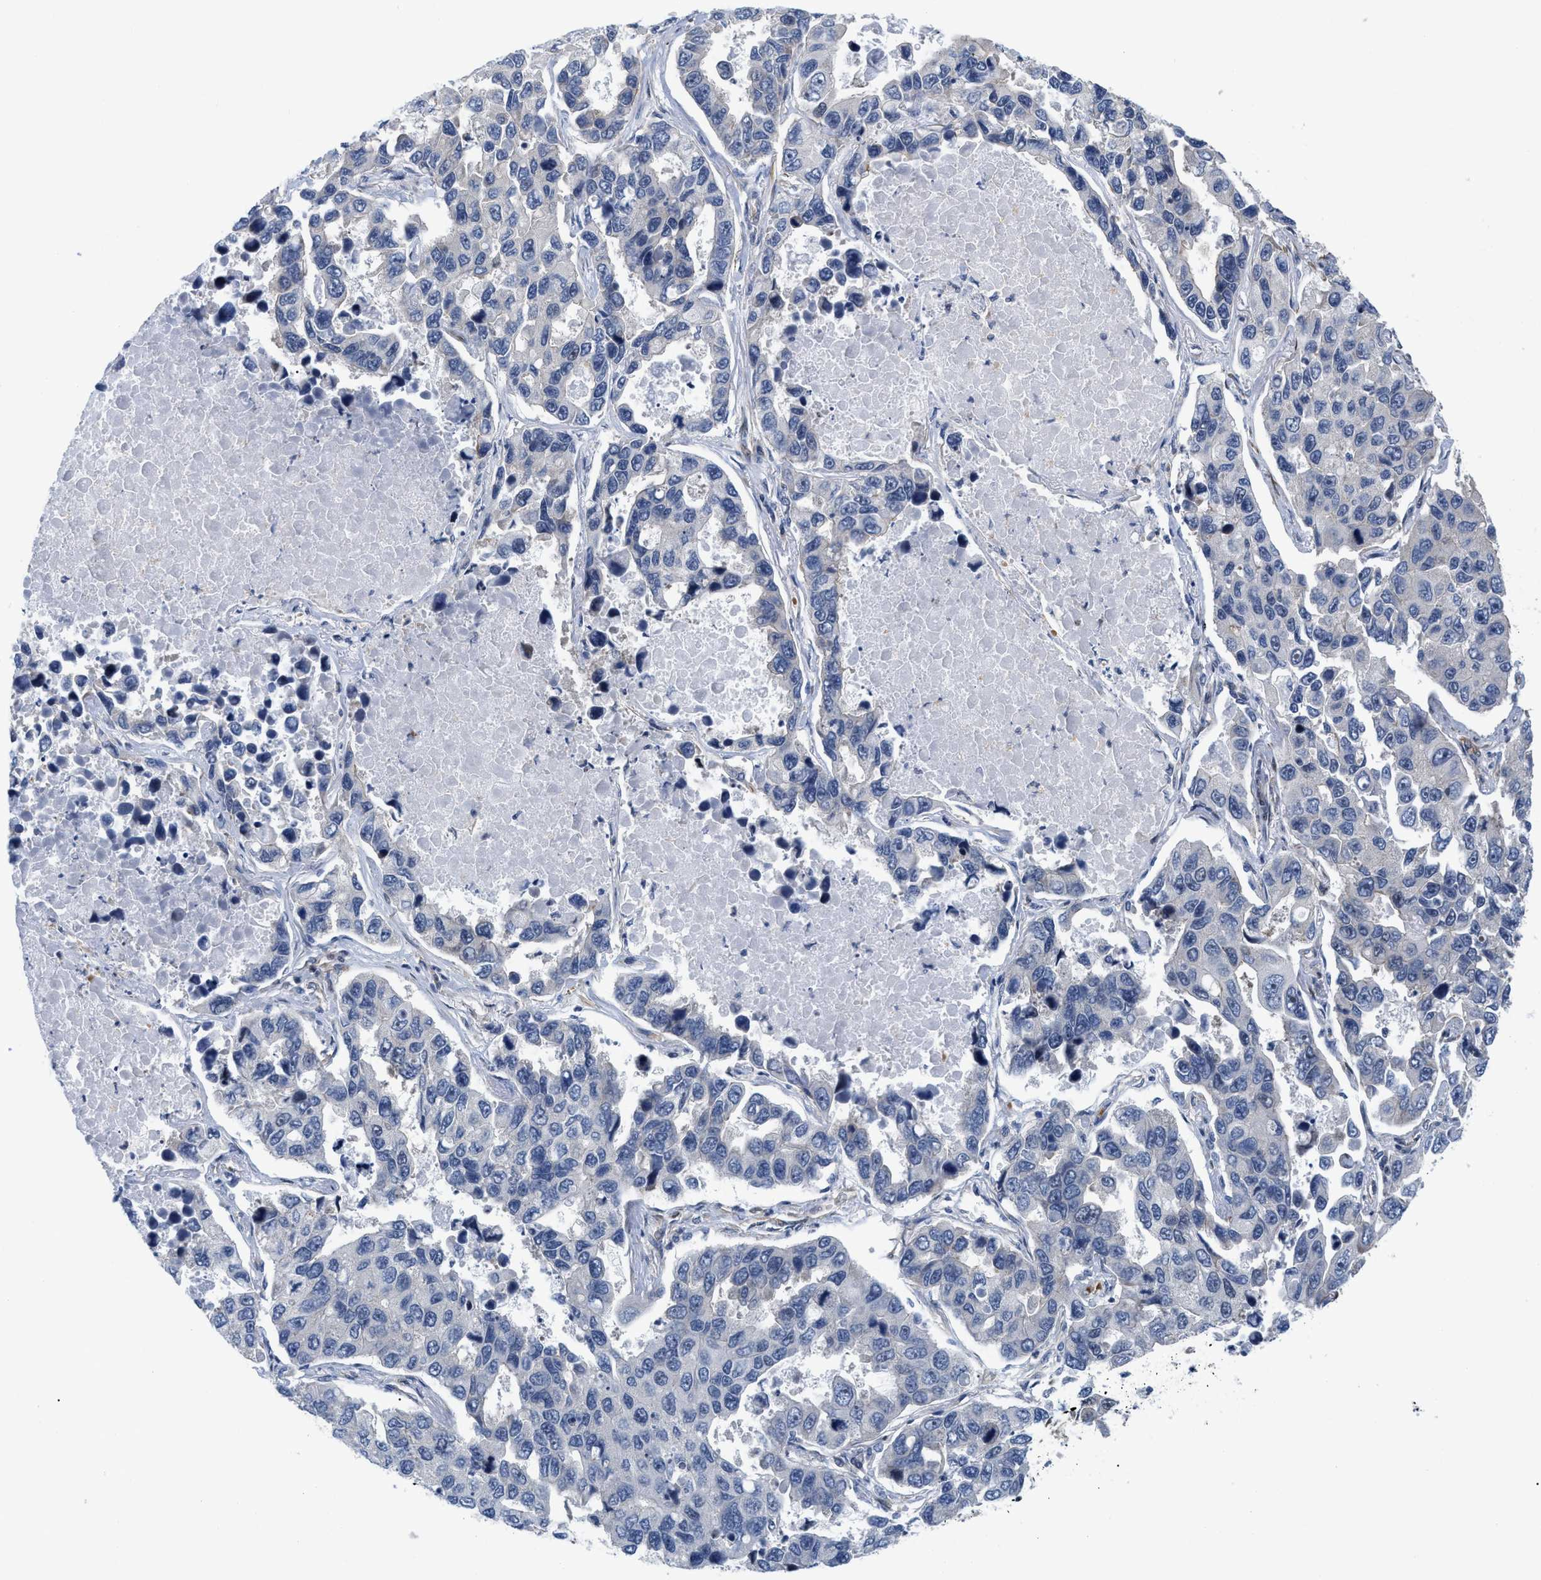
{"staining": {"intensity": "negative", "quantity": "none", "location": "none"}, "tissue": "lung cancer", "cell_type": "Tumor cells", "image_type": "cancer", "snomed": [{"axis": "morphology", "description": "Adenocarcinoma, NOS"}, {"axis": "topography", "description": "Lung"}], "caption": "Immunohistochemistry (IHC) of adenocarcinoma (lung) exhibits no staining in tumor cells.", "gene": "GPRASP2", "patient": {"sex": "male", "age": 64}}